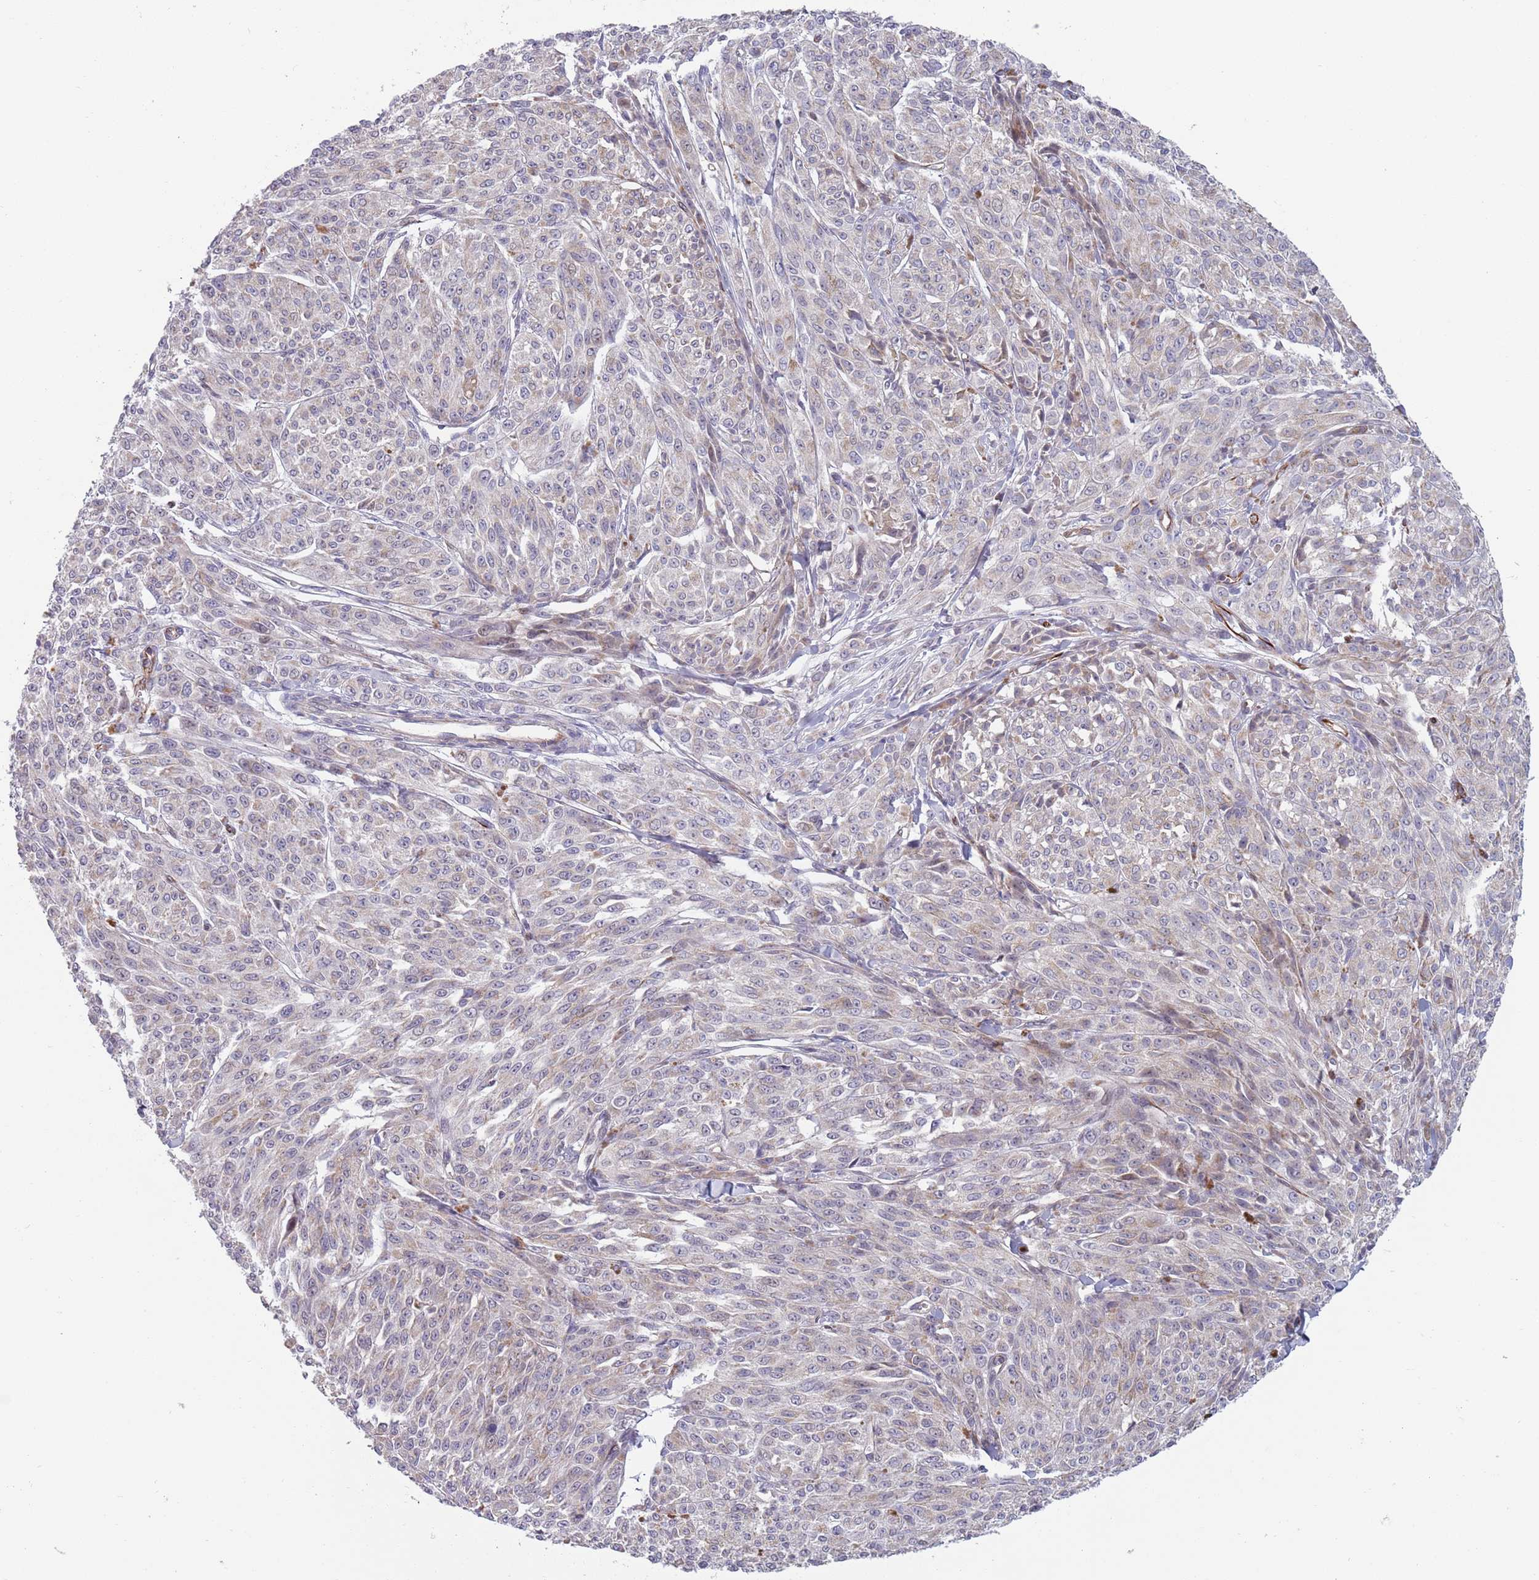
{"staining": {"intensity": "negative", "quantity": "none", "location": "none"}, "tissue": "melanoma", "cell_type": "Tumor cells", "image_type": "cancer", "snomed": [{"axis": "morphology", "description": "Malignant melanoma, NOS"}, {"axis": "topography", "description": "Skin"}], "caption": "A micrograph of human malignant melanoma is negative for staining in tumor cells.", "gene": "TYW1", "patient": {"sex": "female", "age": 52}}